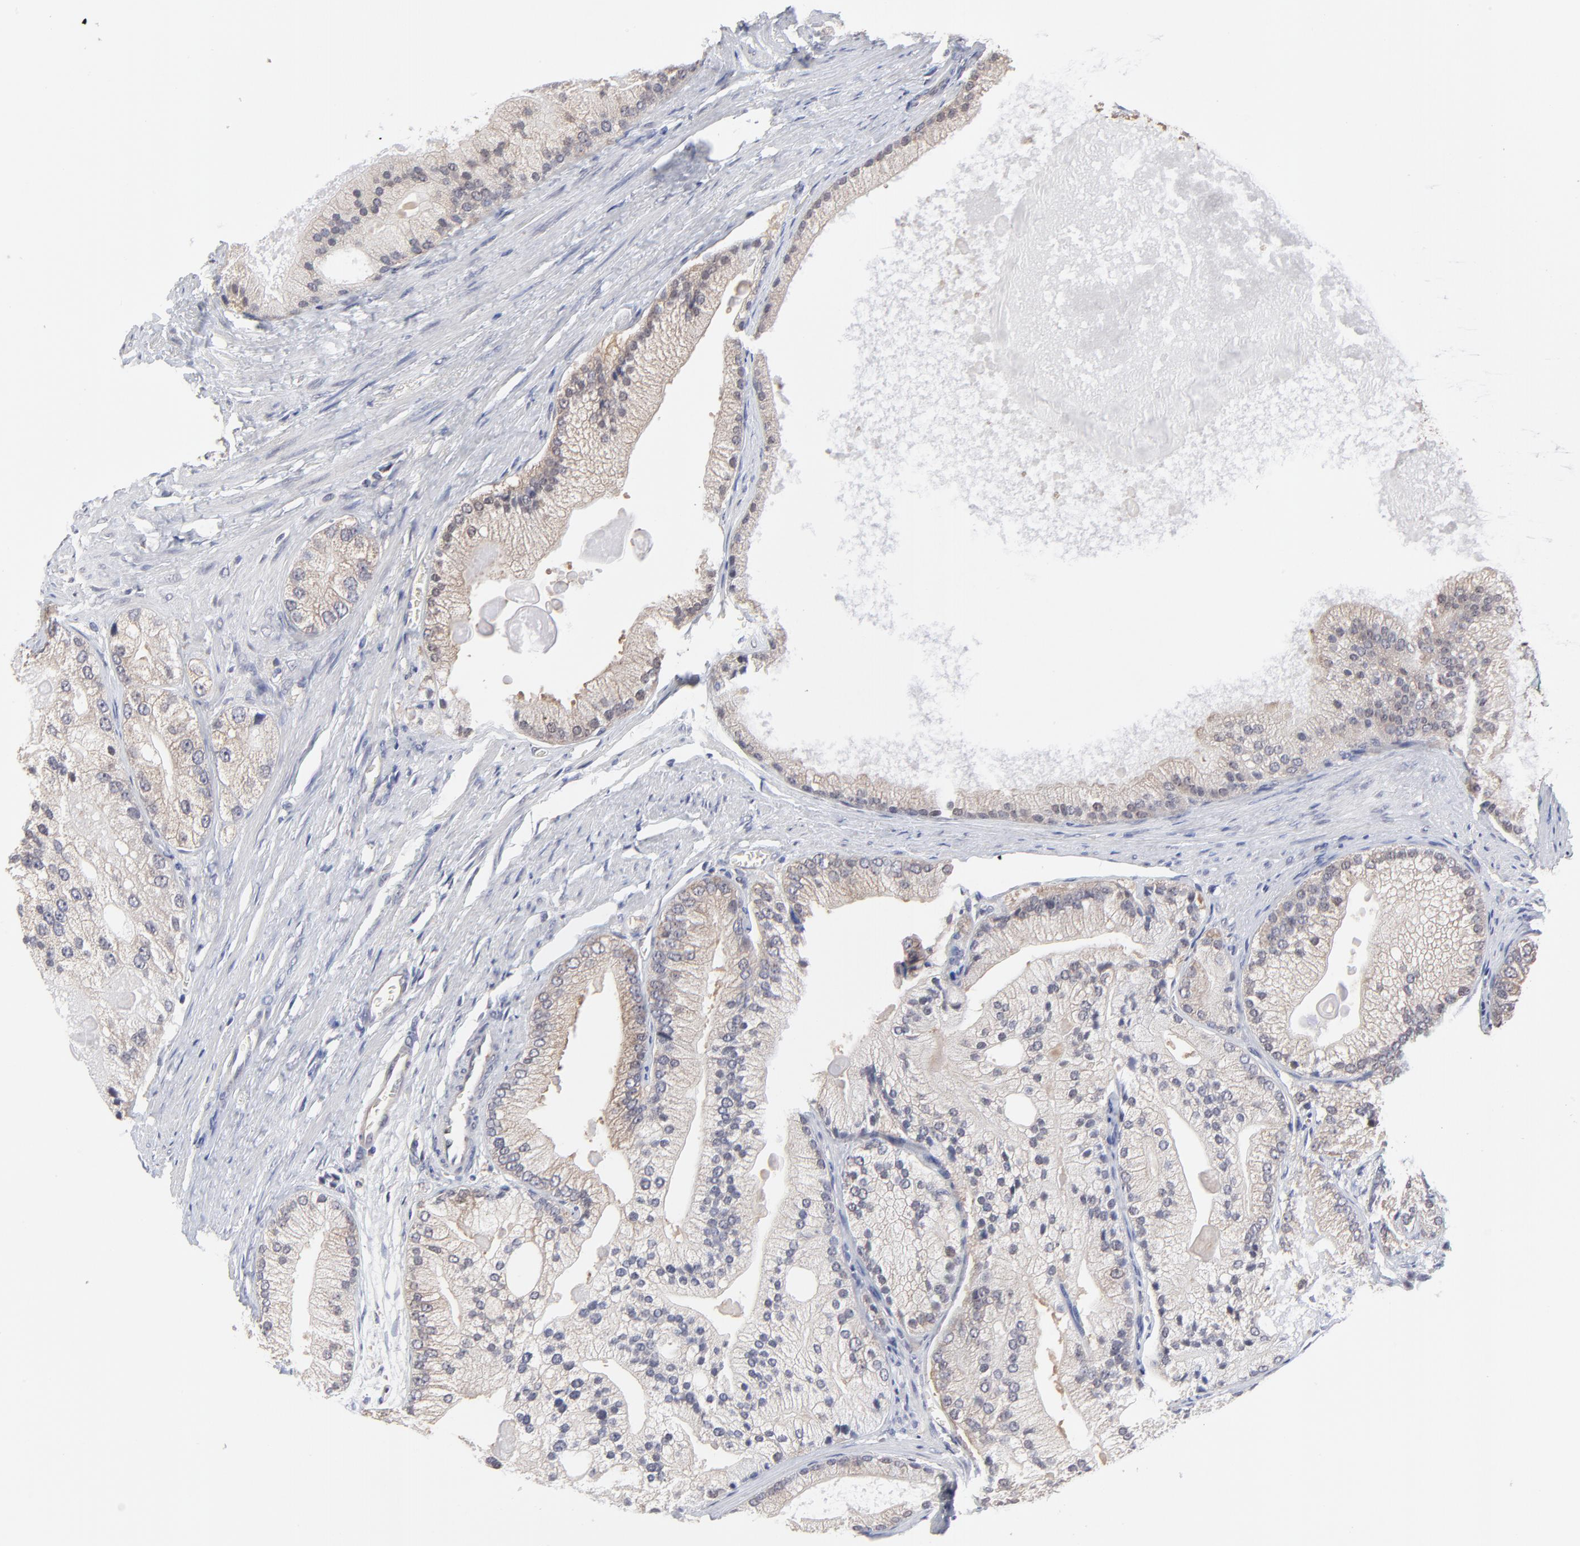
{"staining": {"intensity": "weak", "quantity": "25%-75%", "location": "cytoplasmic/membranous"}, "tissue": "prostate cancer", "cell_type": "Tumor cells", "image_type": "cancer", "snomed": [{"axis": "morphology", "description": "Adenocarcinoma, Low grade"}, {"axis": "topography", "description": "Prostate"}], "caption": "An image of human prostate adenocarcinoma (low-grade) stained for a protein reveals weak cytoplasmic/membranous brown staining in tumor cells.", "gene": "CCT2", "patient": {"sex": "male", "age": 69}}